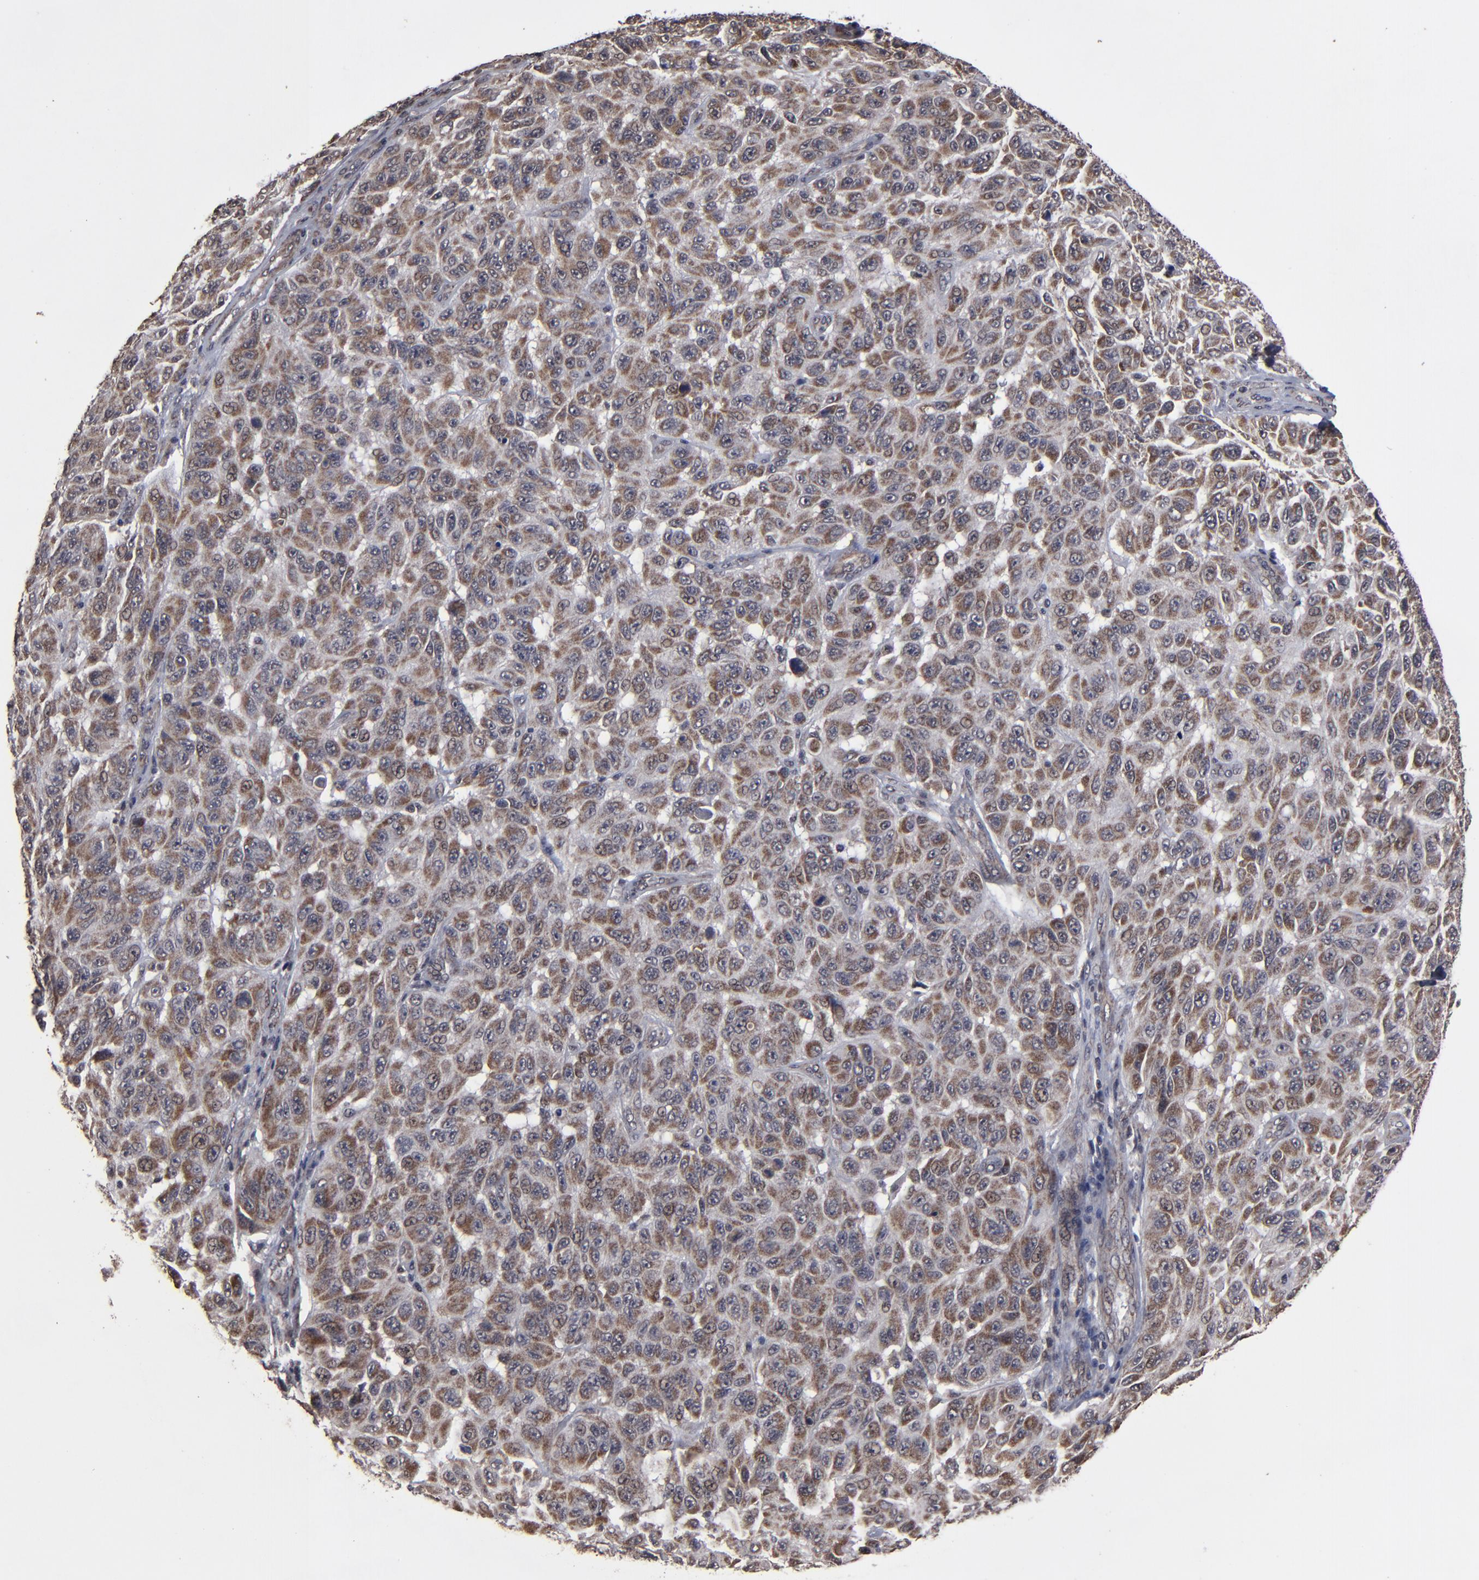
{"staining": {"intensity": "moderate", "quantity": ">75%", "location": "cytoplasmic/membranous"}, "tissue": "melanoma", "cell_type": "Tumor cells", "image_type": "cancer", "snomed": [{"axis": "morphology", "description": "Malignant melanoma, NOS"}, {"axis": "topography", "description": "Skin"}], "caption": "Human malignant melanoma stained with a brown dye displays moderate cytoplasmic/membranous positive staining in approximately >75% of tumor cells.", "gene": "BNIP3", "patient": {"sex": "male", "age": 30}}